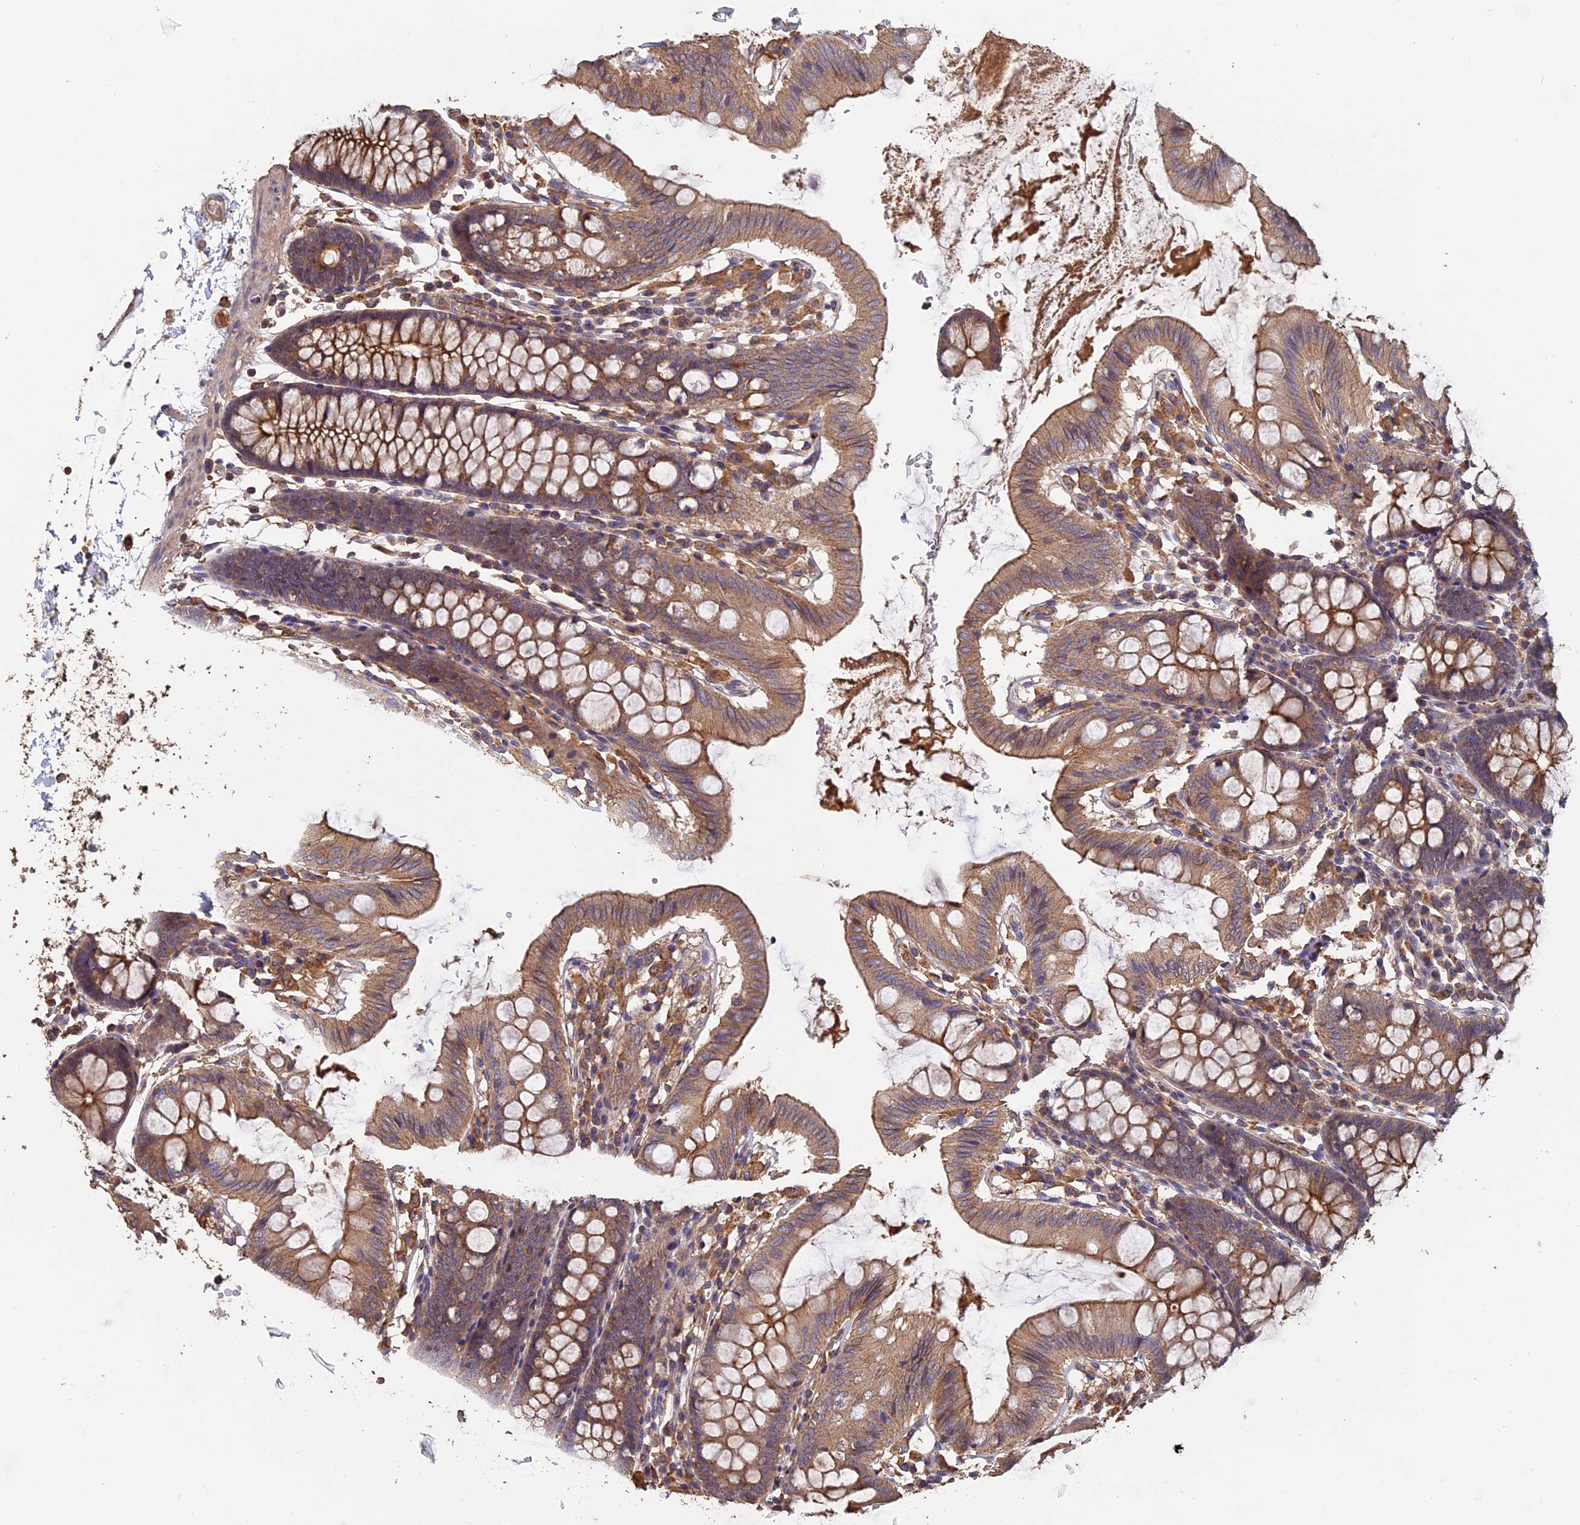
{"staining": {"intensity": "moderate", "quantity": ">75%", "location": "cytoplasmic/membranous"}, "tissue": "colon", "cell_type": "Endothelial cells", "image_type": "normal", "snomed": [{"axis": "morphology", "description": "Normal tissue, NOS"}, {"axis": "topography", "description": "Colon"}], "caption": "The histopathology image exhibits immunohistochemical staining of benign colon. There is moderate cytoplasmic/membranous expression is identified in about >75% of endothelial cells.", "gene": "PIGQ", "patient": {"sex": "male", "age": 75}}